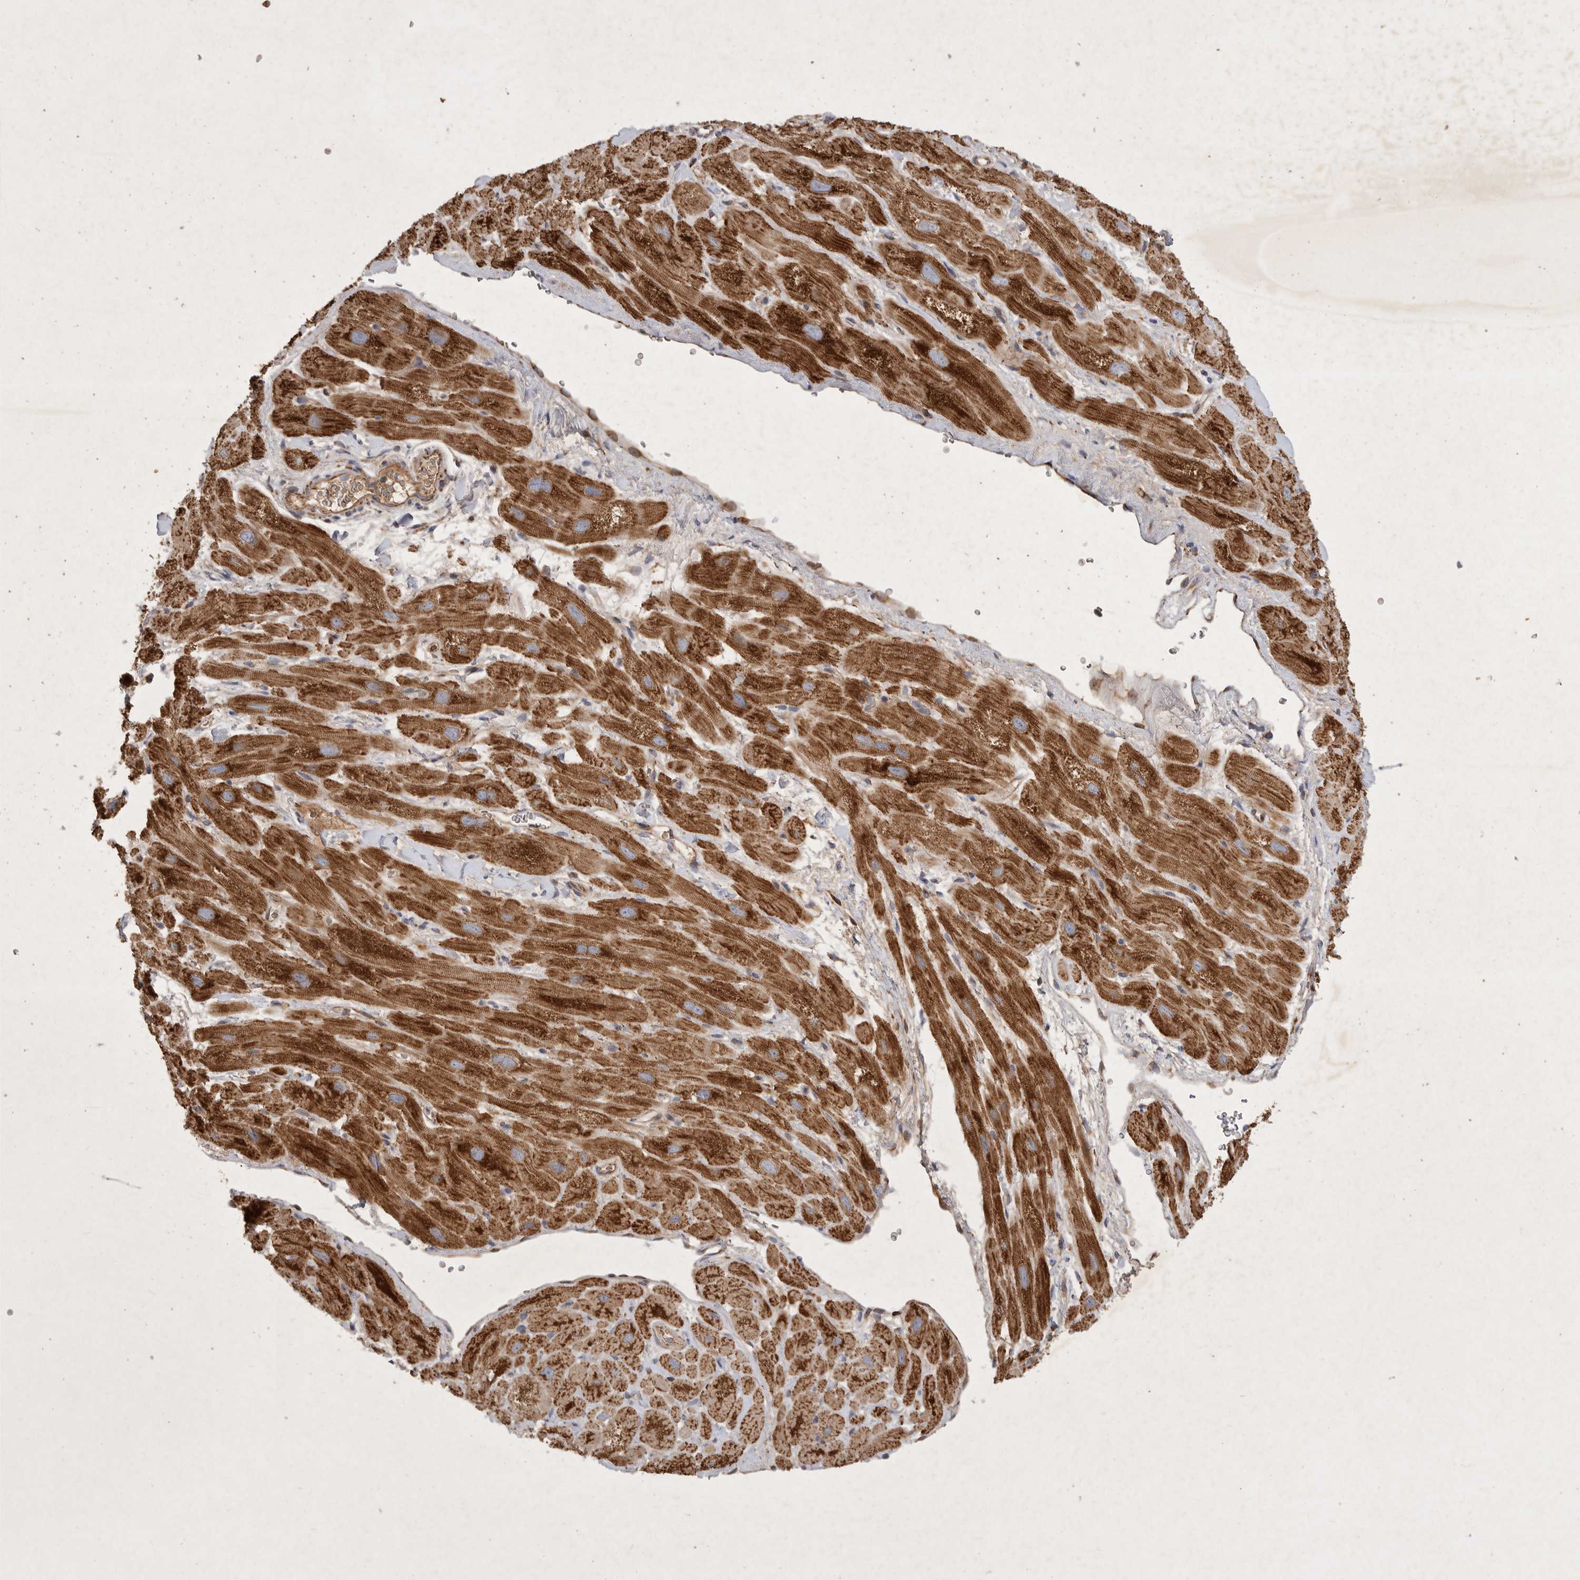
{"staining": {"intensity": "strong", "quantity": ">75%", "location": "cytoplasmic/membranous"}, "tissue": "heart muscle", "cell_type": "Cardiomyocytes", "image_type": "normal", "snomed": [{"axis": "morphology", "description": "Normal tissue, NOS"}, {"axis": "topography", "description": "Heart"}], "caption": "Immunohistochemical staining of unremarkable human heart muscle demonstrates strong cytoplasmic/membranous protein positivity in approximately >75% of cardiomyocytes. The staining is performed using DAB (3,3'-diaminobenzidine) brown chromogen to label protein expression. The nuclei are counter-stained blue using hematoxylin.", "gene": "MRPL41", "patient": {"sex": "male", "age": 49}}